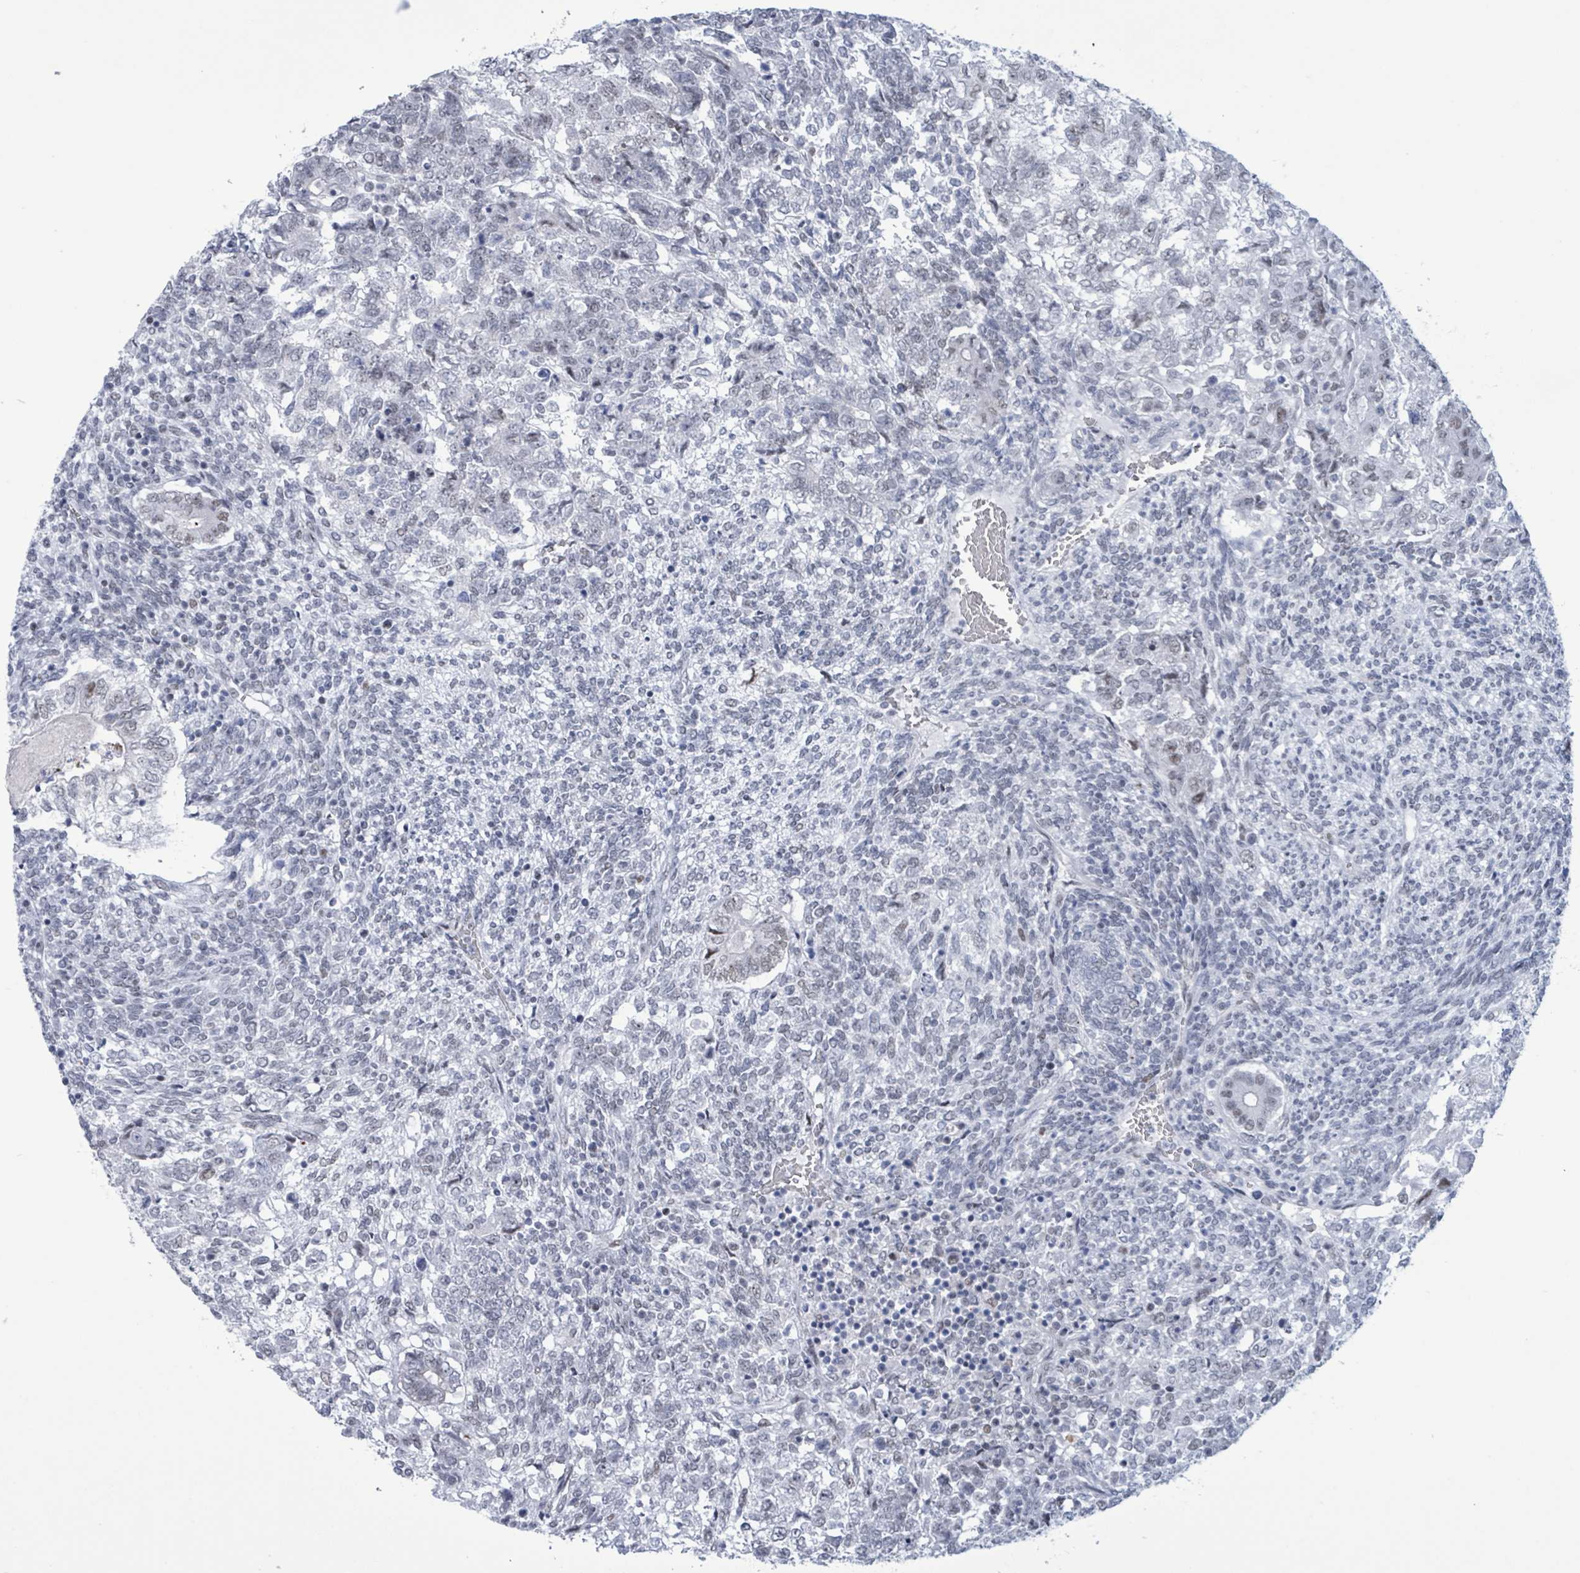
{"staining": {"intensity": "negative", "quantity": "none", "location": "none"}, "tissue": "testis cancer", "cell_type": "Tumor cells", "image_type": "cancer", "snomed": [{"axis": "morphology", "description": "Carcinoma, Embryonal, NOS"}, {"axis": "topography", "description": "Testis"}], "caption": "This is an immunohistochemistry histopathology image of human testis cancer. There is no staining in tumor cells.", "gene": "CT45A5", "patient": {"sex": "male", "age": 23}}